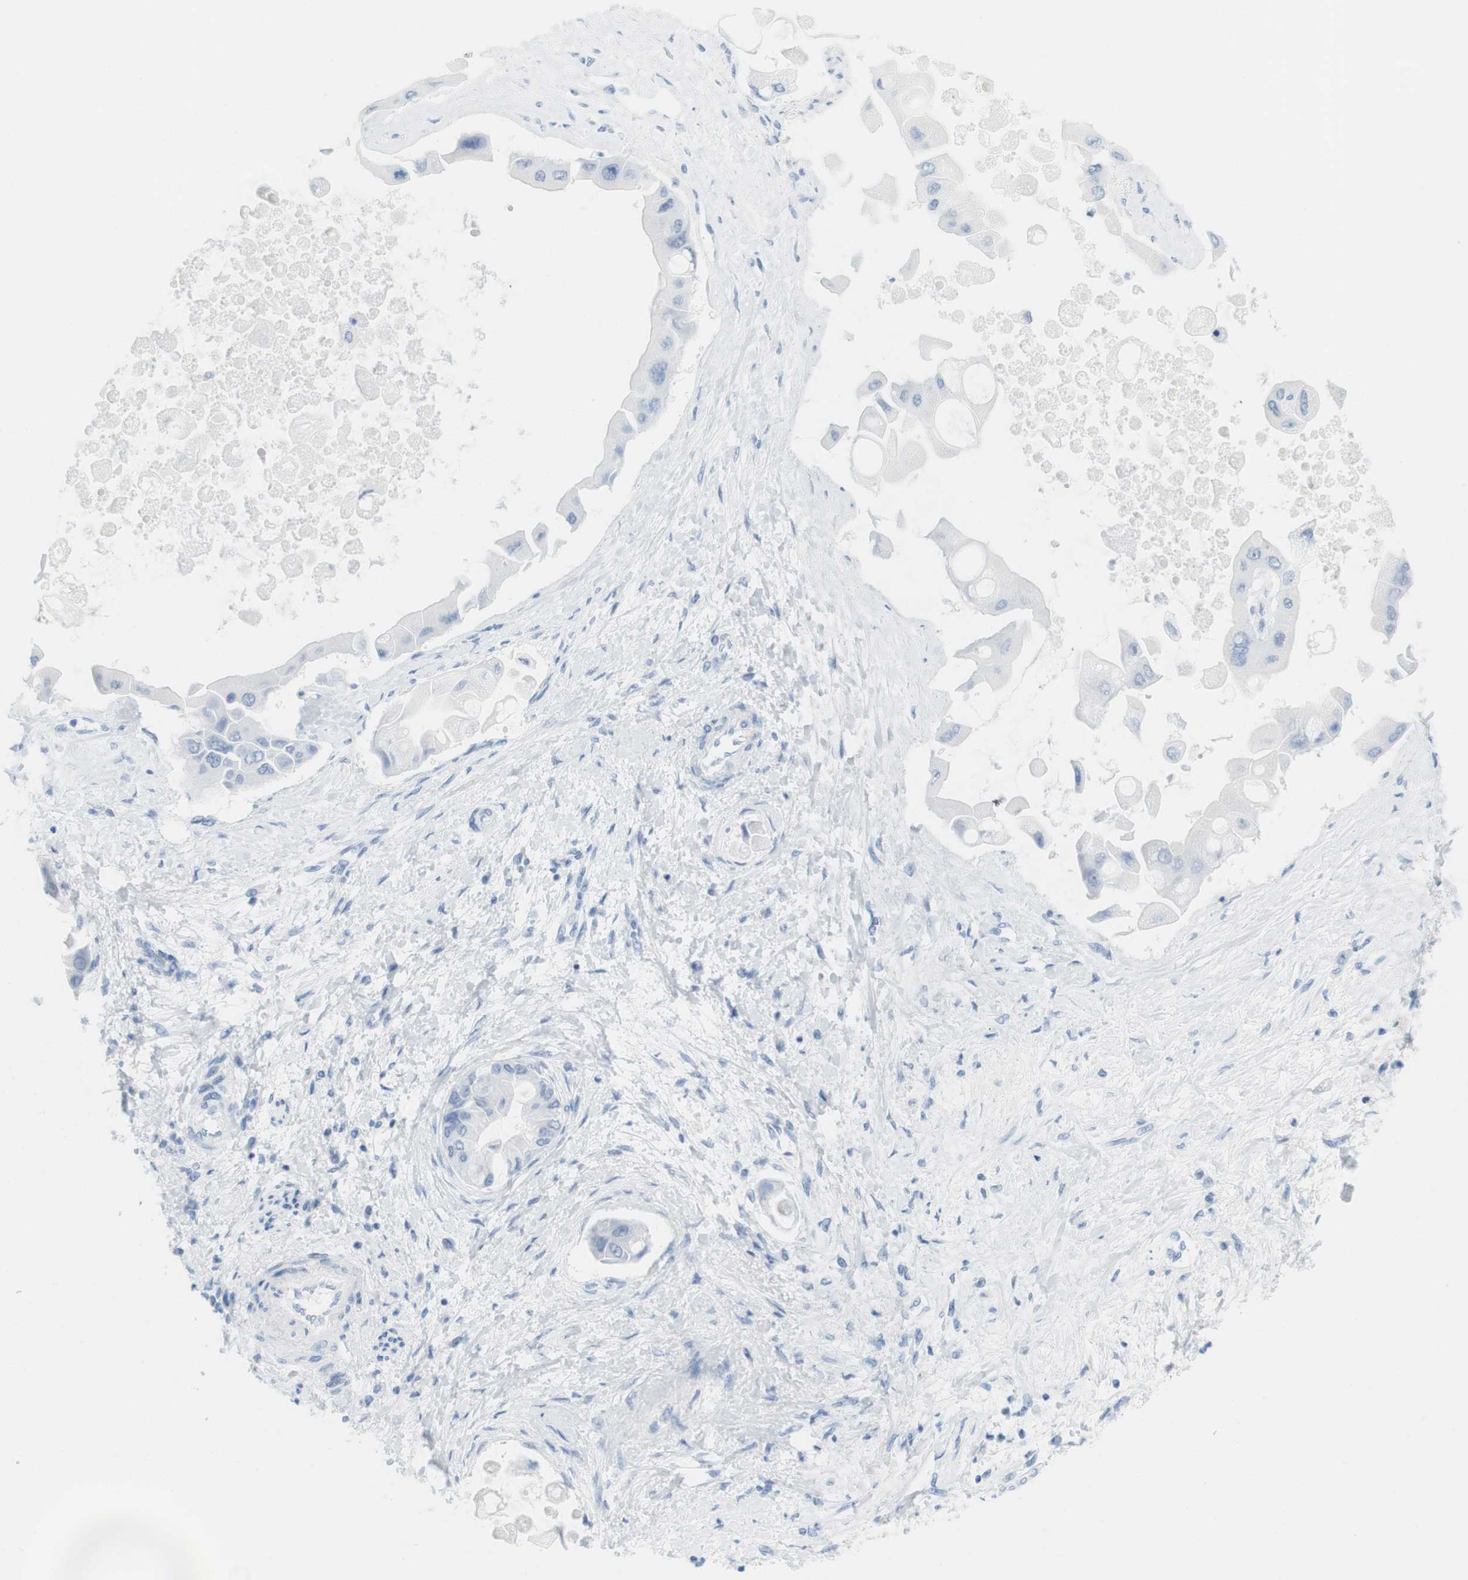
{"staining": {"intensity": "negative", "quantity": "none", "location": "none"}, "tissue": "liver cancer", "cell_type": "Tumor cells", "image_type": "cancer", "snomed": [{"axis": "morphology", "description": "Cholangiocarcinoma"}, {"axis": "topography", "description": "Liver"}], "caption": "Immunohistochemistry of liver cancer exhibits no staining in tumor cells. (Stains: DAB (3,3'-diaminobenzidine) immunohistochemistry (IHC) with hematoxylin counter stain, Microscopy: brightfield microscopy at high magnification).", "gene": "TNNT2", "patient": {"sex": "male", "age": 50}}